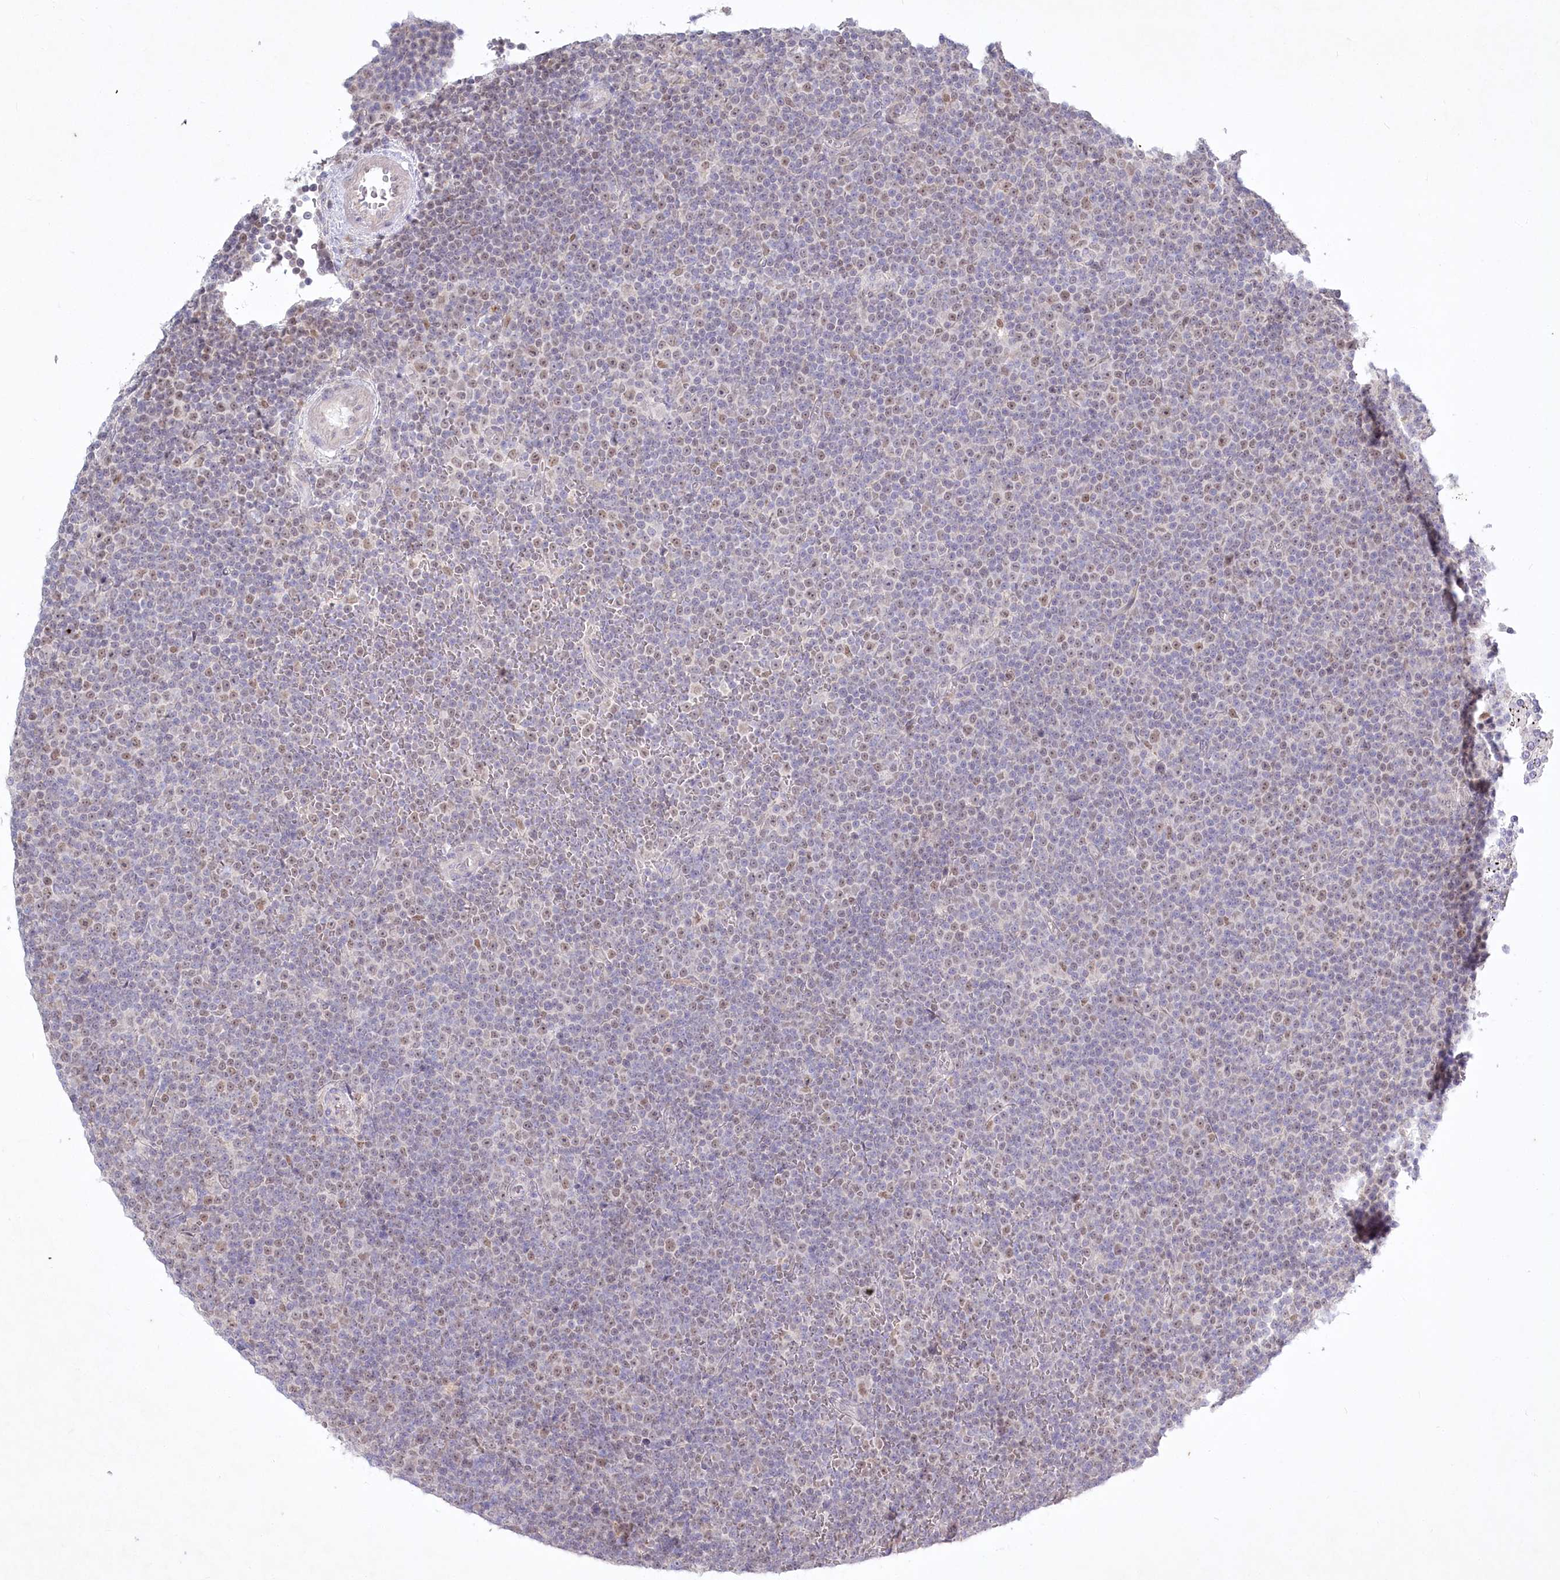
{"staining": {"intensity": "weak", "quantity": "25%-75%", "location": "nuclear"}, "tissue": "lymphoma", "cell_type": "Tumor cells", "image_type": "cancer", "snomed": [{"axis": "morphology", "description": "Malignant lymphoma, non-Hodgkin's type, Low grade"}, {"axis": "topography", "description": "Lymph node"}], "caption": "Protein expression analysis of human malignant lymphoma, non-Hodgkin's type (low-grade) reveals weak nuclear positivity in about 25%-75% of tumor cells.", "gene": "ABITRAM", "patient": {"sex": "female", "age": 67}}